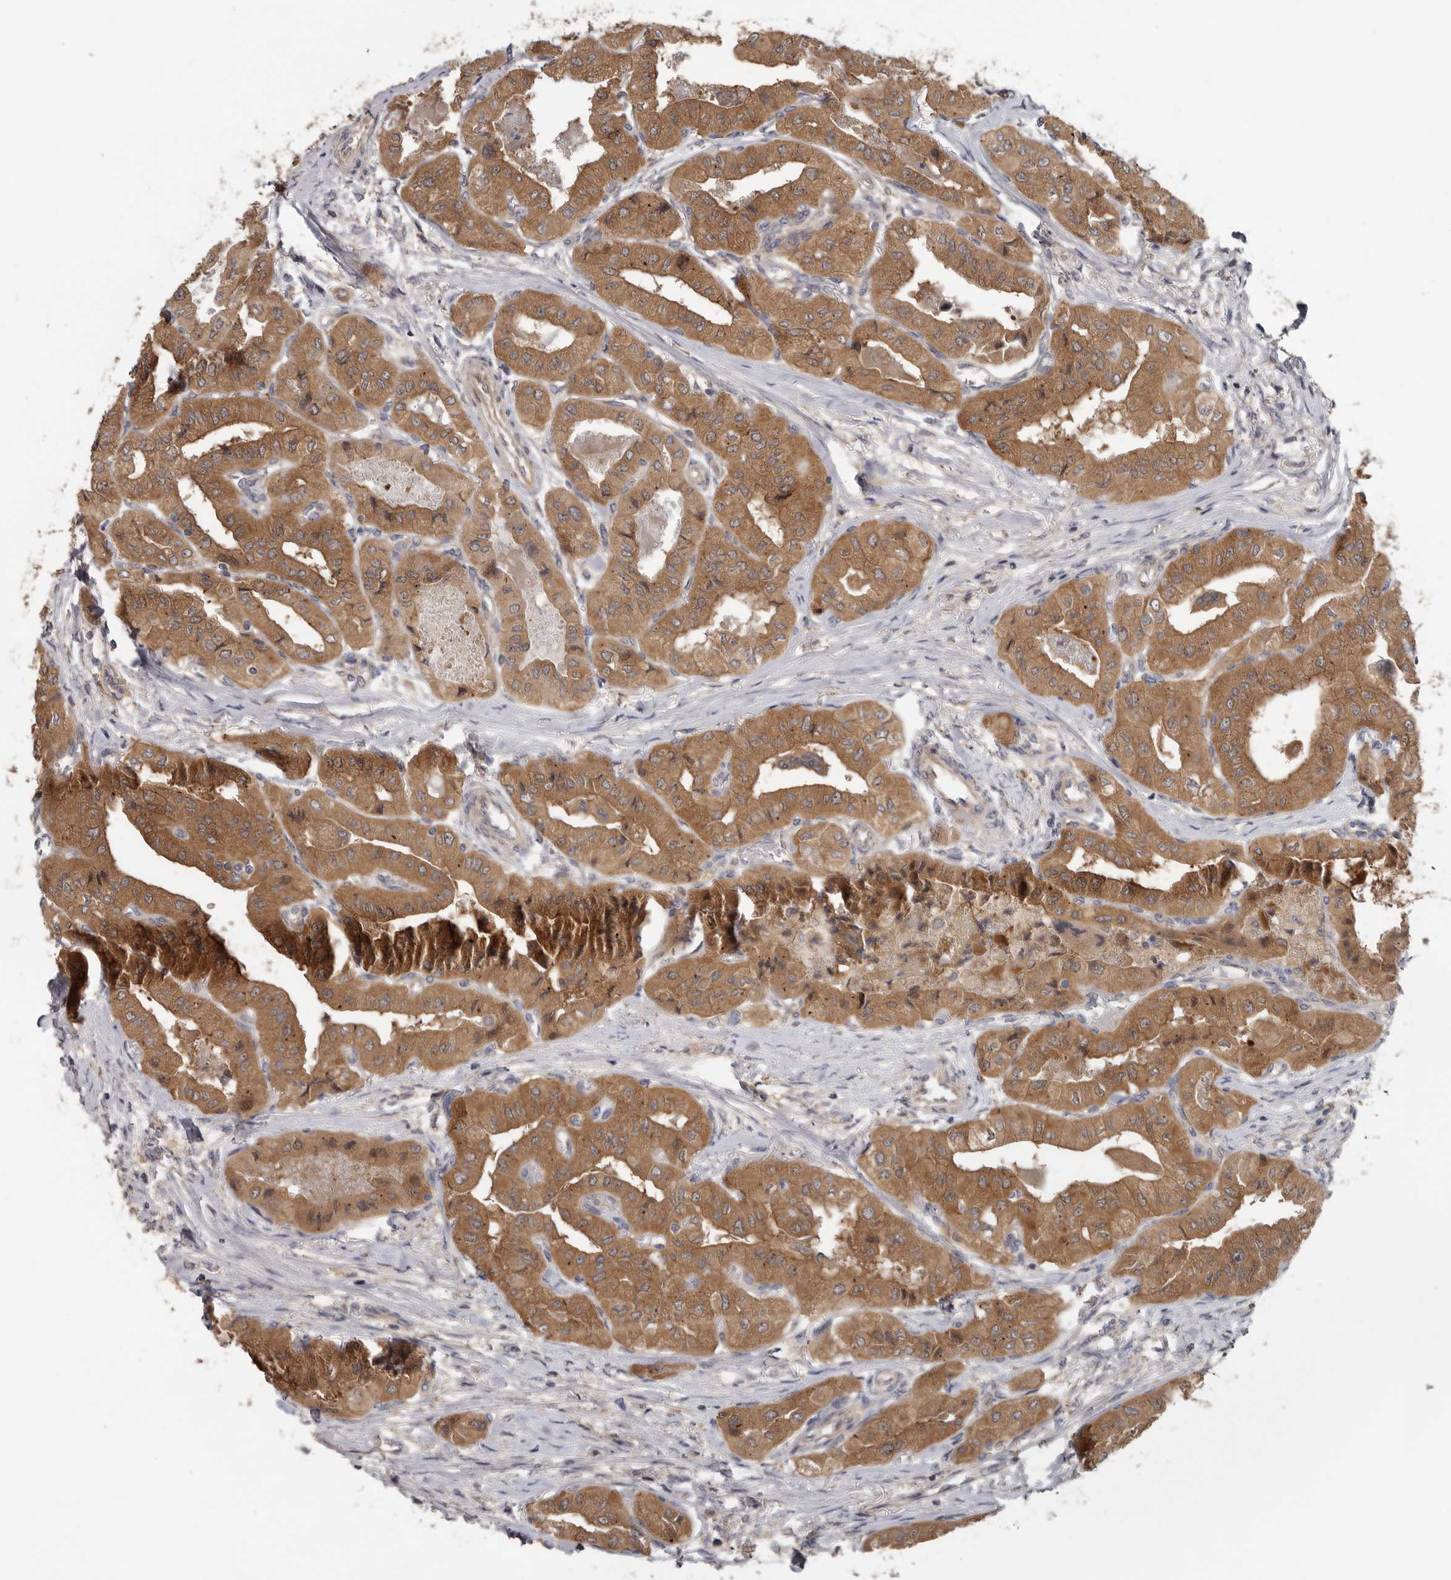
{"staining": {"intensity": "moderate", "quantity": ">75%", "location": "cytoplasmic/membranous"}, "tissue": "thyroid cancer", "cell_type": "Tumor cells", "image_type": "cancer", "snomed": [{"axis": "morphology", "description": "Papillary adenocarcinoma, NOS"}, {"axis": "topography", "description": "Thyroid gland"}], "caption": "Thyroid cancer stained for a protein (brown) shows moderate cytoplasmic/membranous positive expression in about >75% of tumor cells.", "gene": "HINT3", "patient": {"sex": "female", "age": 59}}